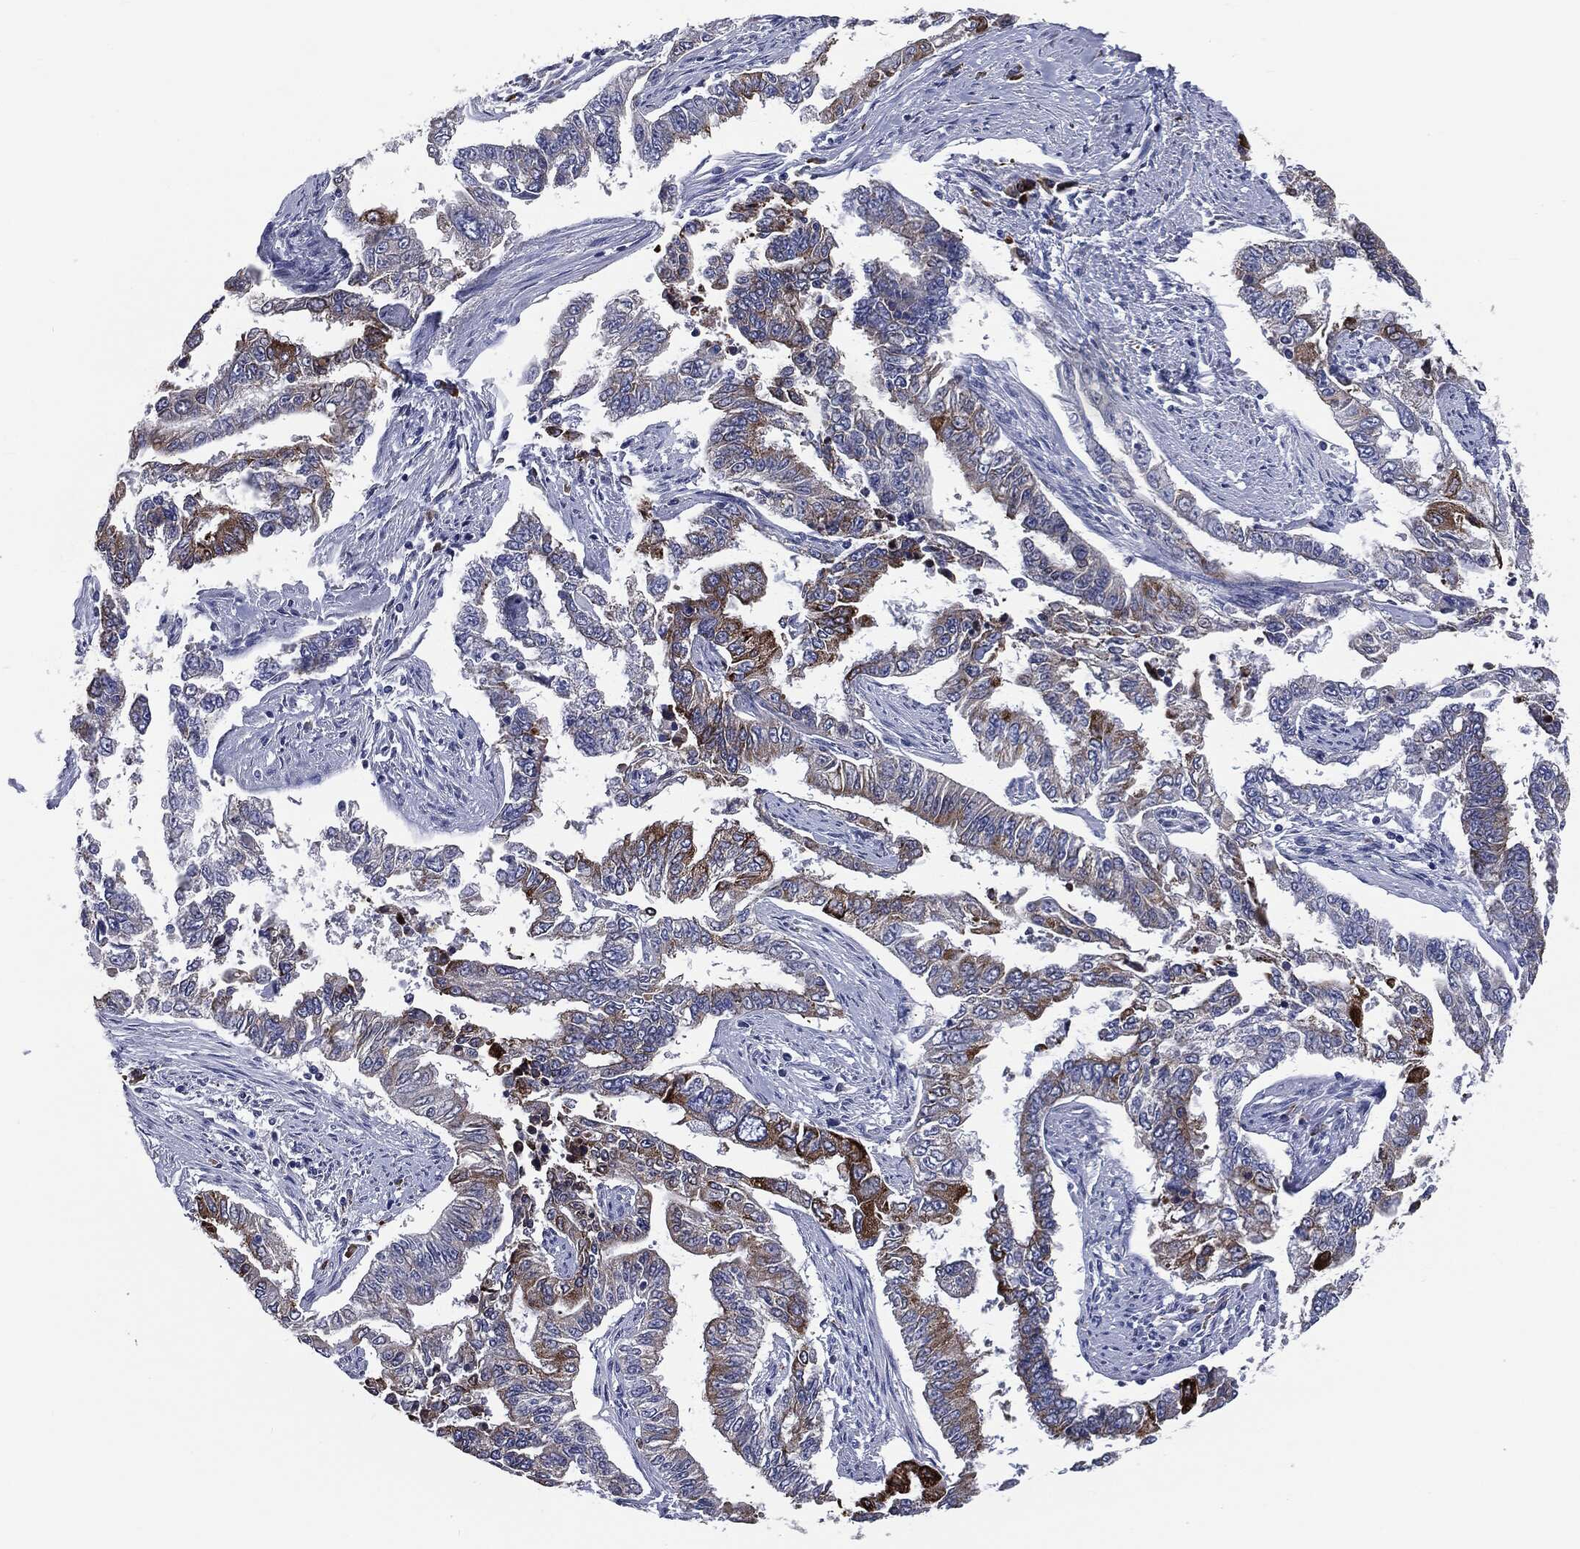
{"staining": {"intensity": "strong", "quantity": "<25%", "location": "cytoplasmic/membranous"}, "tissue": "endometrial cancer", "cell_type": "Tumor cells", "image_type": "cancer", "snomed": [{"axis": "morphology", "description": "Adenocarcinoma, NOS"}, {"axis": "topography", "description": "Uterus"}], "caption": "Protein expression analysis of human endometrial adenocarcinoma reveals strong cytoplasmic/membranous positivity in approximately <25% of tumor cells. Using DAB (3,3'-diaminobenzidine) (brown) and hematoxylin (blue) stains, captured at high magnification using brightfield microscopy.", "gene": "PTGS2", "patient": {"sex": "female", "age": 59}}